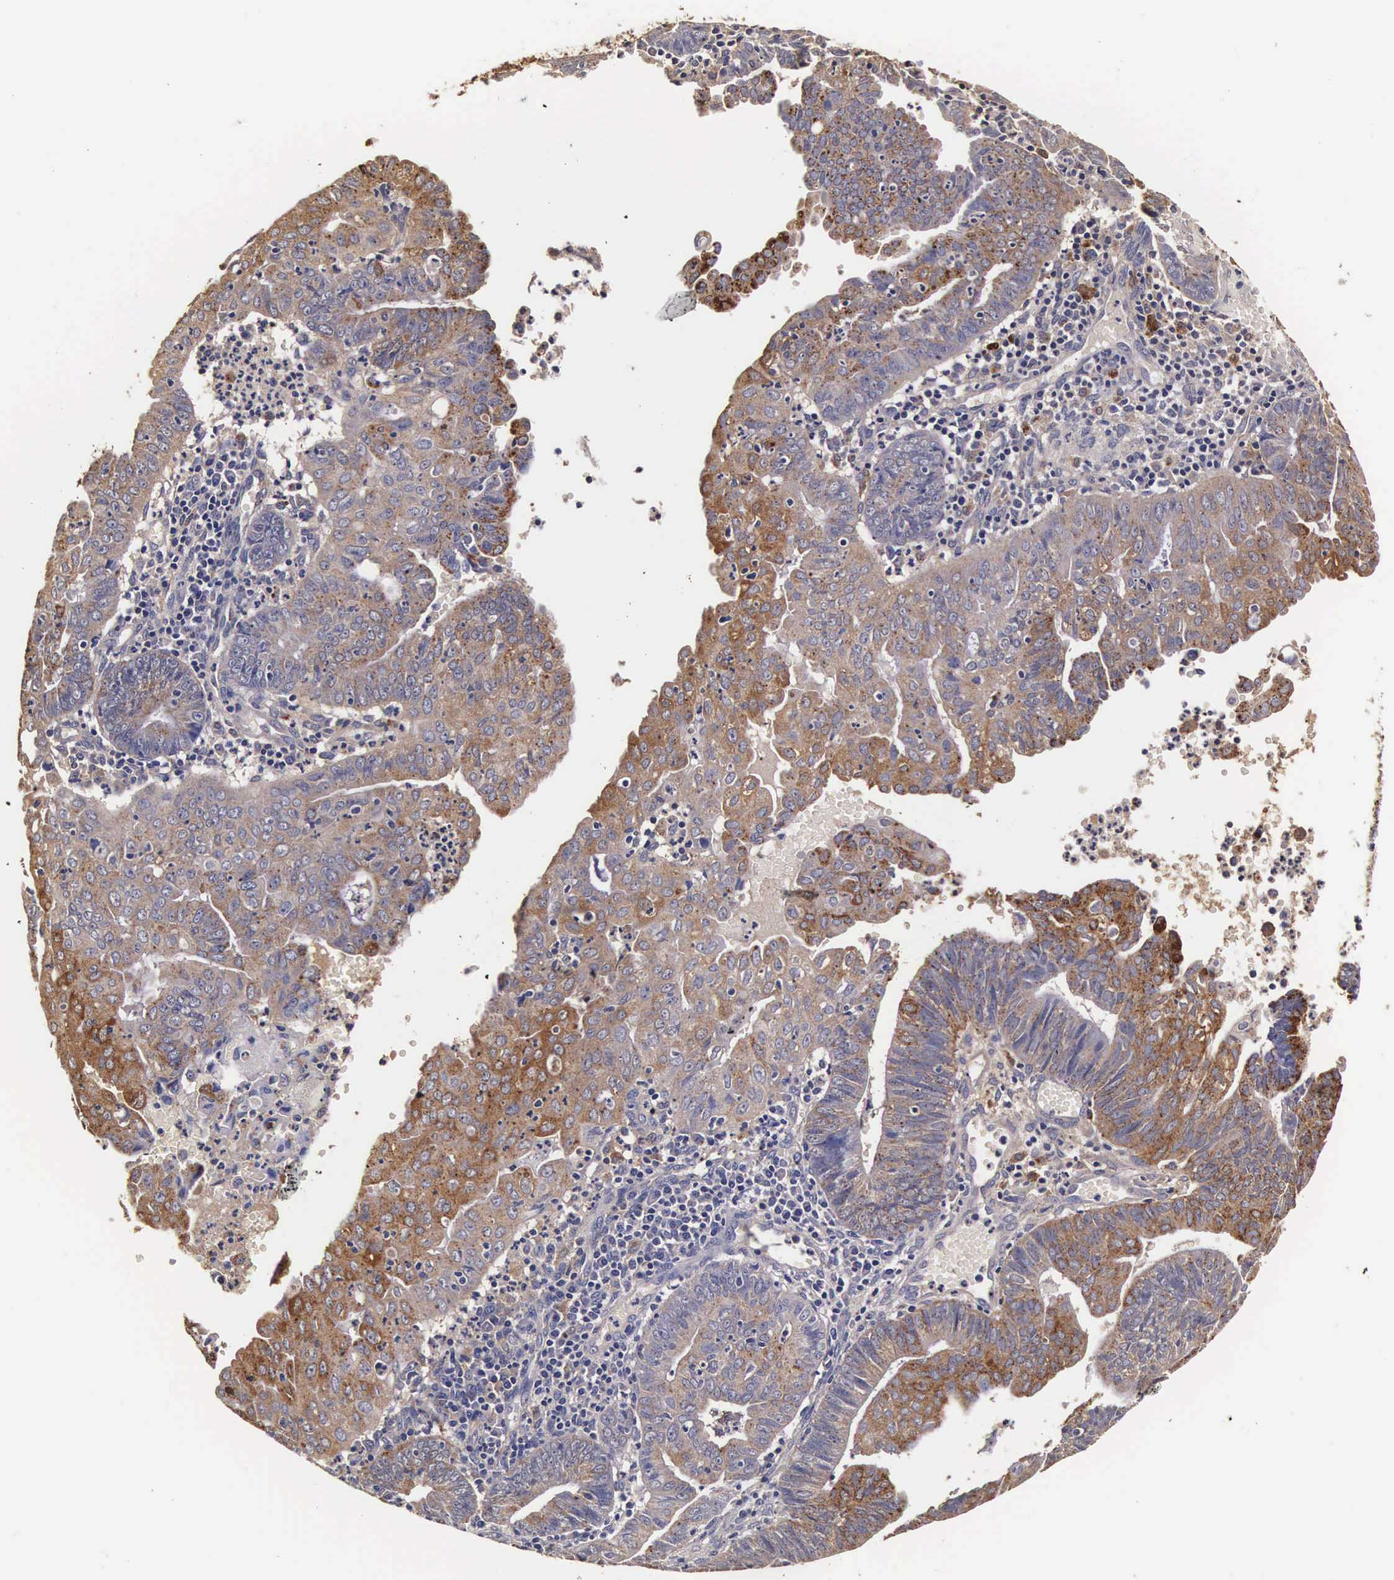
{"staining": {"intensity": "strong", "quantity": ">75%", "location": "cytoplasmic/membranous"}, "tissue": "endometrial cancer", "cell_type": "Tumor cells", "image_type": "cancer", "snomed": [{"axis": "morphology", "description": "Adenocarcinoma, NOS"}, {"axis": "topography", "description": "Endometrium"}], "caption": "Protein expression analysis of adenocarcinoma (endometrial) shows strong cytoplasmic/membranous staining in approximately >75% of tumor cells. Using DAB (3,3'-diaminobenzidine) (brown) and hematoxylin (blue) stains, captured at high magnification using brightfield microscopy.", "gene": "CTSB", "patient": {"sex": "female", "age": 60}}